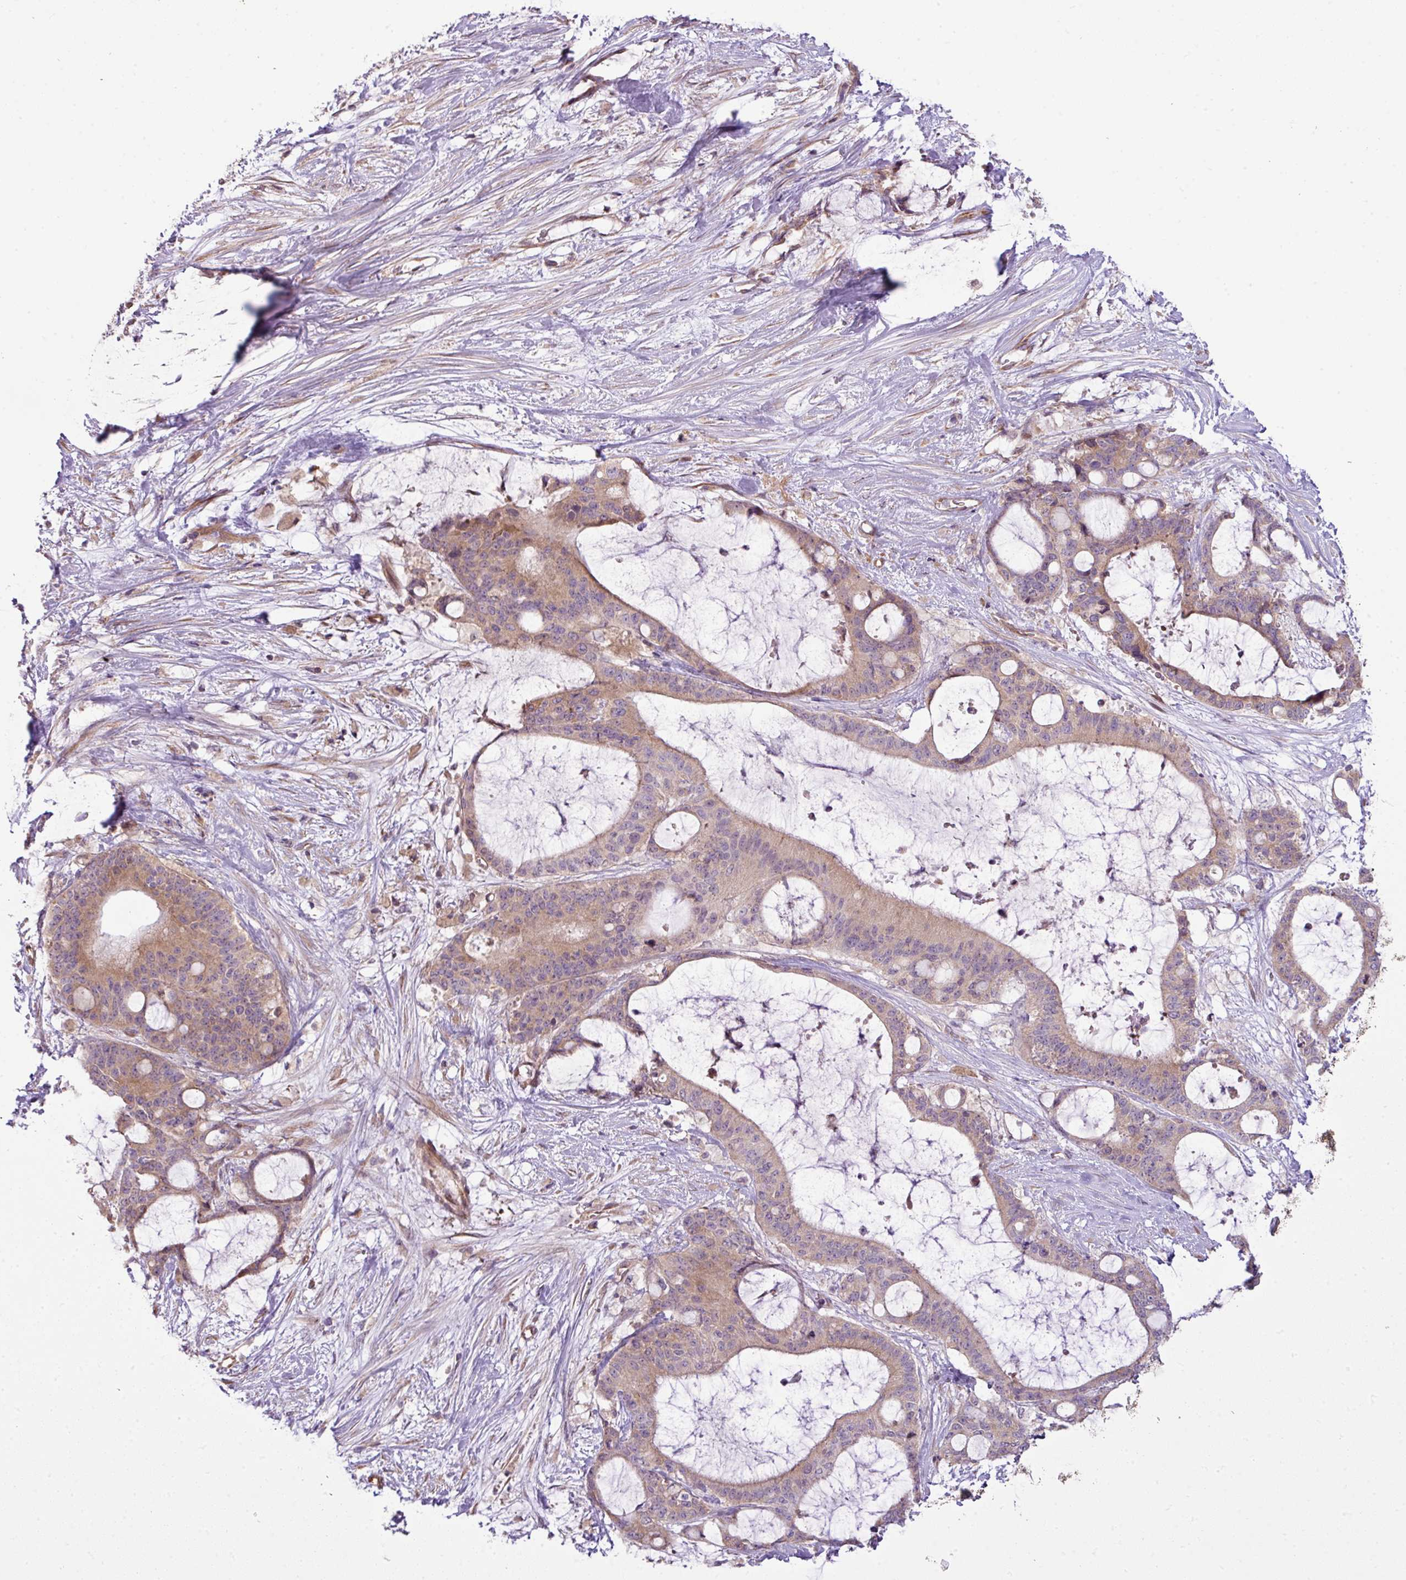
{"staining": {"intensity": "weak", "quantity": ">75%", "location": "cytoplasmic/membranous"}, "tissue": "liver cancer", "cell_type": "Tumor cells", "image_type": "cancer", "snomed": [{"axis": "morphology", "description": "Normal tissue, NOS"}, {"axis": "morphology", "description": "Cholangiocarcinoma"}, {"axis": "topography", "description": "Liver"}, {"axis": "topography", "description": "Peripheral nerve tissue"}], "caption": "Liver cholangiocarcinoma stained with a brown dye exhibits weak cytoplasmic/membranous positive staining in about >75% of tumor cells.", "gene": "COX18", "patient": {"sex": "female", "age": 73}}